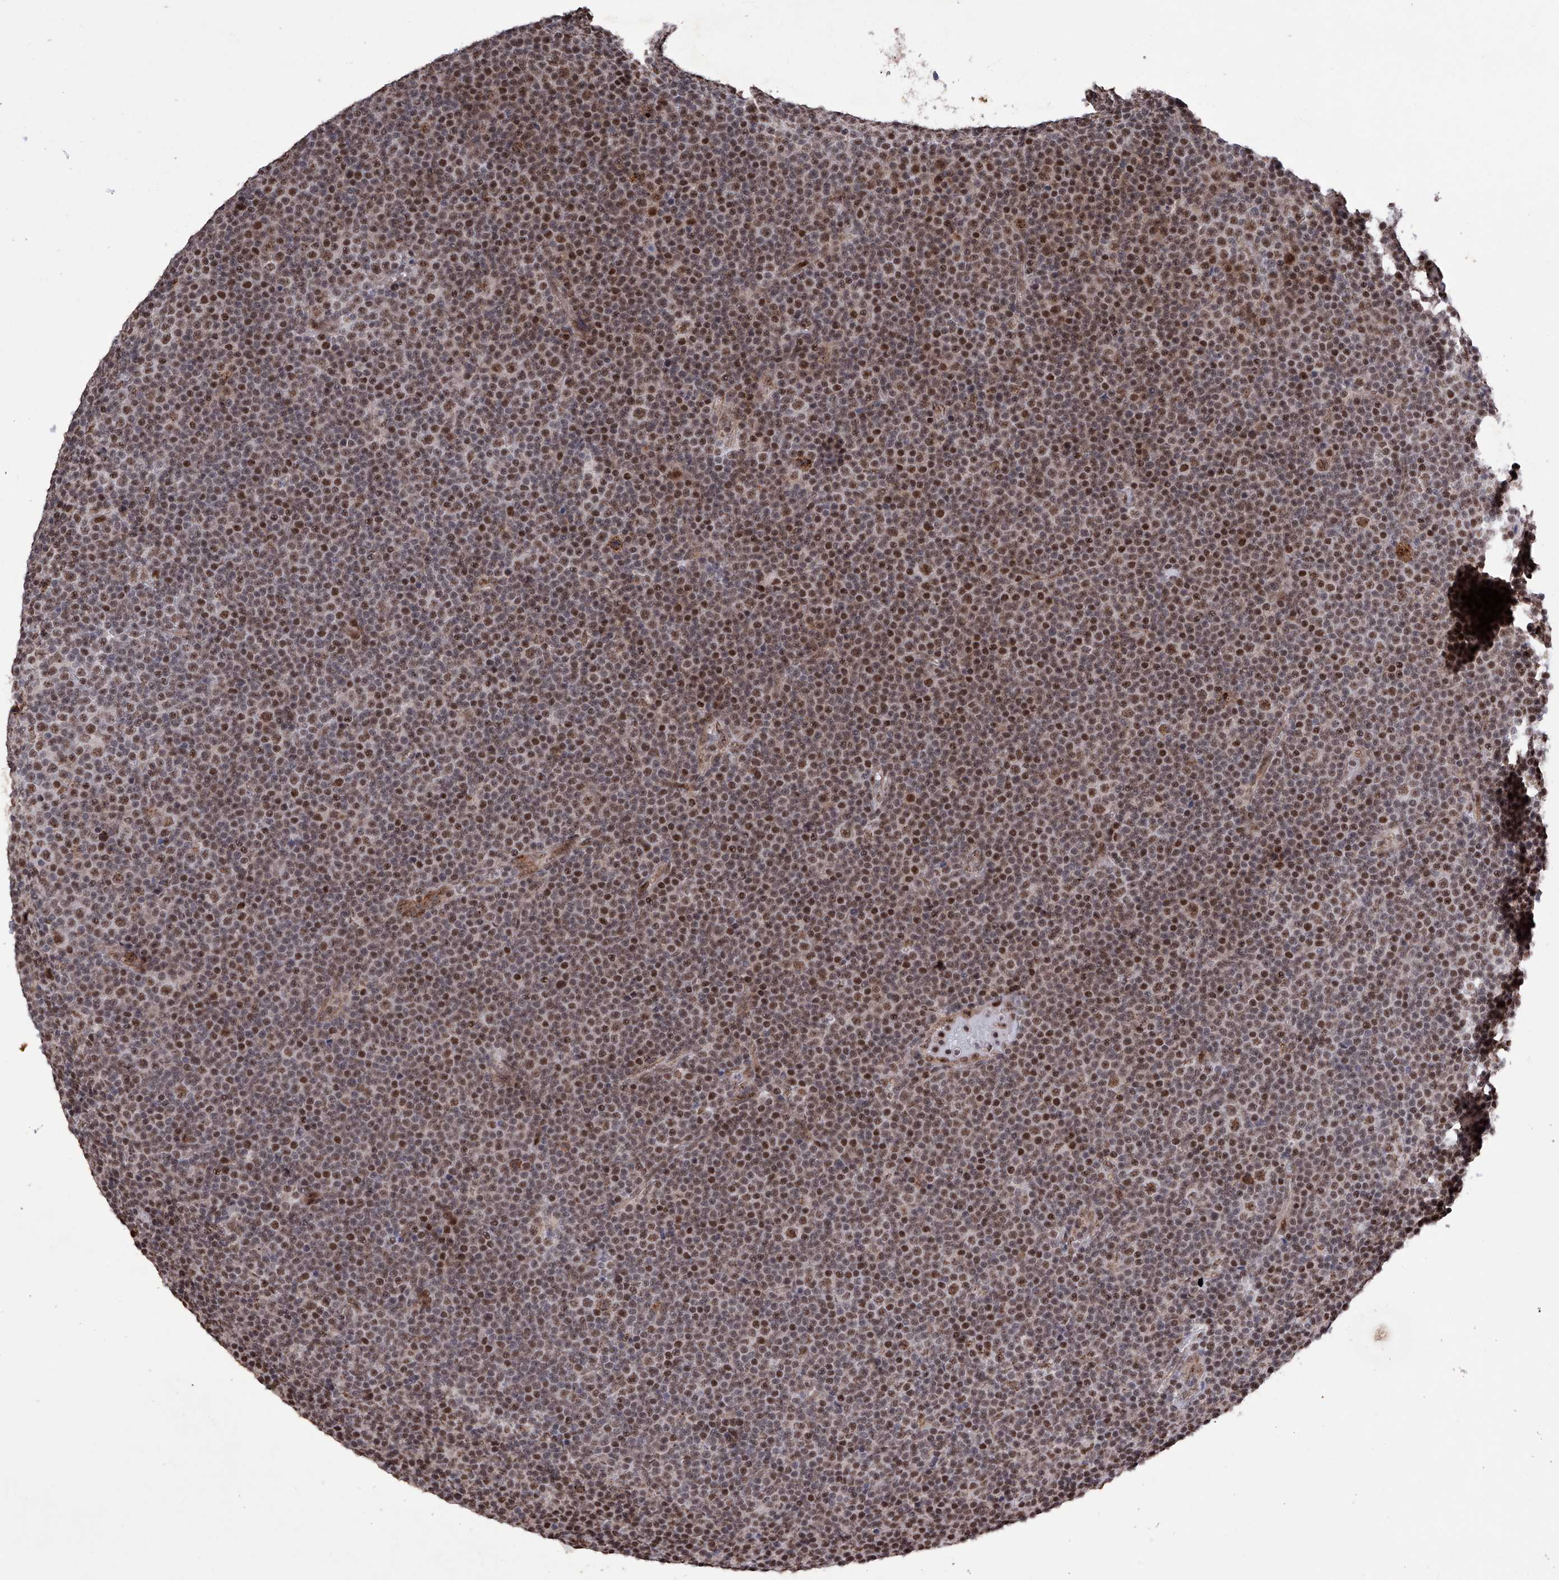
{"staining": {"intensity": "moderate", "quantity": ">75%", "location": "nuclear"}, "tissue": "lymphoma", "cell_type": "Tumor cells", "image_type": "cancer", "snomed": [{"axis": "morphology", "description": "Malignant lymphoma, non-Hodgkin's type, Low grade"}, {"axis": "topography", "description": "Lymph node"}], "caption": "About >75% of tumor cells in malignant lymphoma, non-Hodgkin's type (low-grade) reveal moderate nuclear protein expression as visualized by brown immunohistochemical staining.", "gene": "NFATC4", "patient": {"sex": "female", "age": 67}}